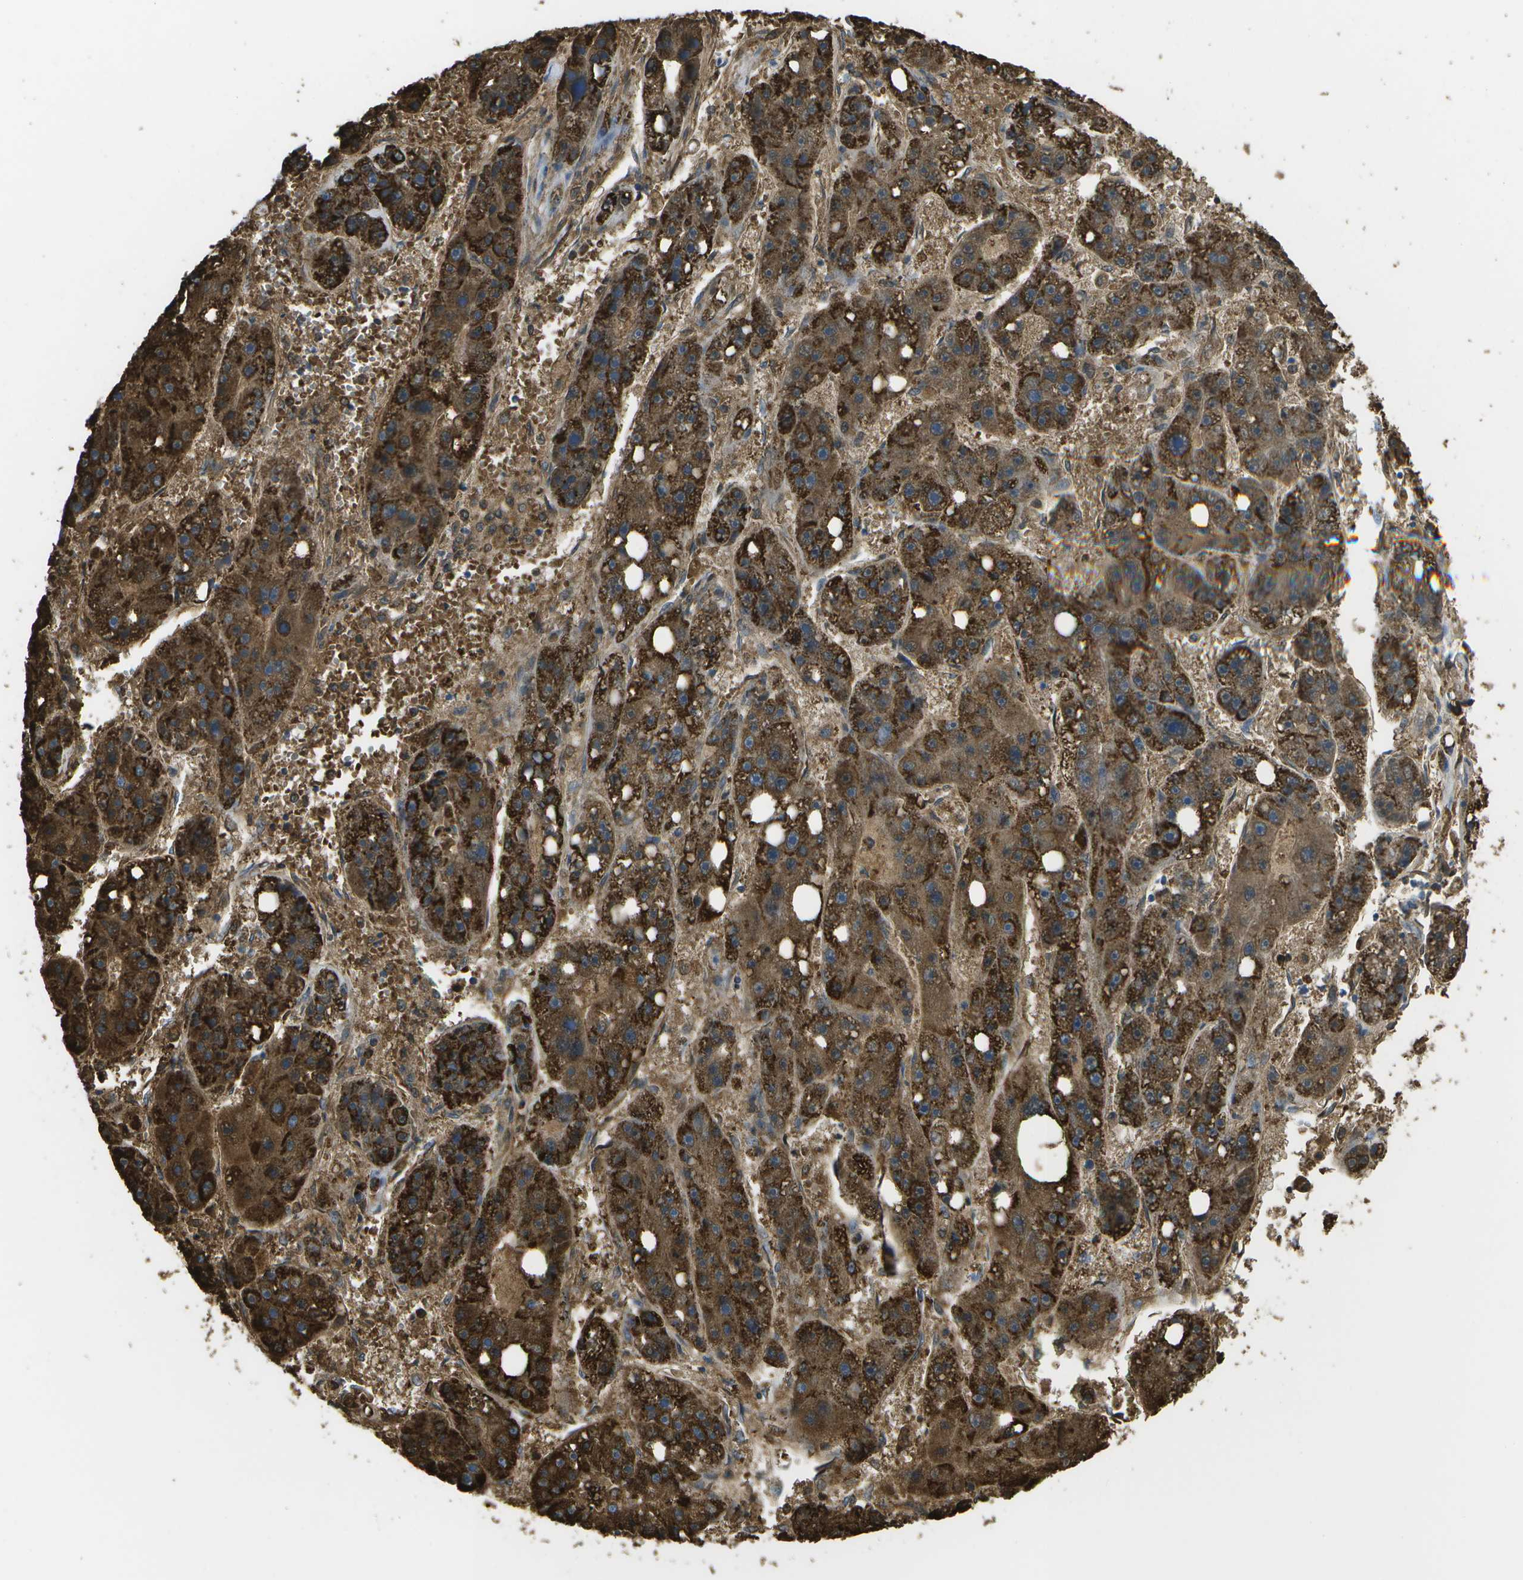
{"staining": {"intensity": "strong", "quantity": ">75%", "location": "cytoplasmic/membranous"}, "tissue": "liver cancer", "cell_type": "Tumor cells", "image_type": "cancer", "snomed": [{"axis": "morphology", "description": "Carcinoma, Hepatocellular, NOS"}, {"axis": "topography", "description": "Liver"}], "caption": "Tumor cells reveal high levels of strong cytoplasmic/membranous staining in approximately >75% of cells in liver cancer.", "gene": "CACHD1", "patient": {"sex": "female", "age": 61}}